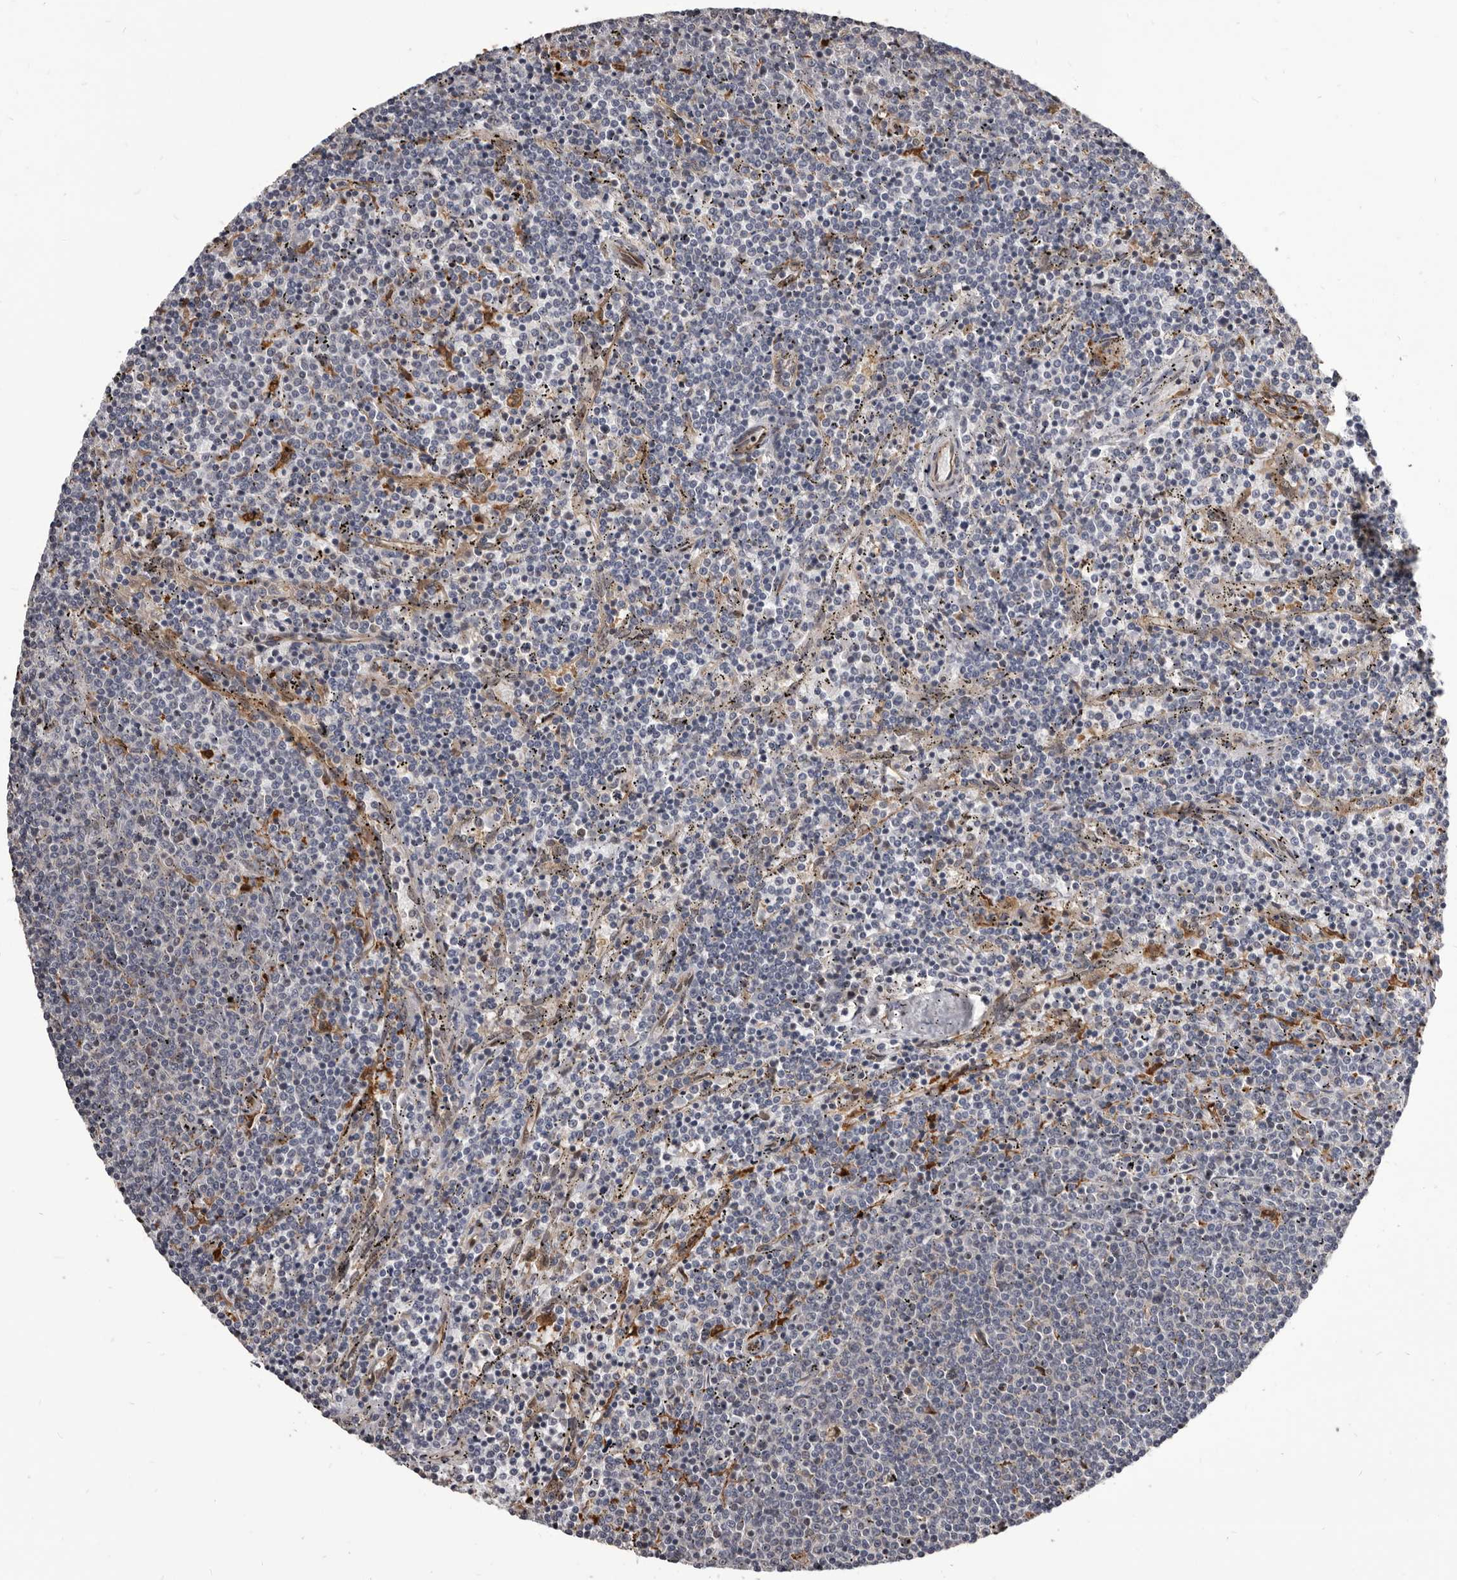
{"staining": {"intensity": "weak", "quantity": "<25%", "location": "cytoplasmic/membranous"}, "tissue": "lymphoma", "cell_type": "Tumor cells", "image_type": "cancer", "snomed": [{"axis": "morphology", "description": "Malignant lymphoma, non-Hodgkin's type, Low grade"}, {"axis": "topography", "description": "Spleen"}], "caption": "A micrograph of human malignant lymphoma, non-Hodgkin's type (low-grade) is negative for staining in tumor cells.", "gene": "ADAMTS20", "patient": {"sex": "female", "age": 50}}